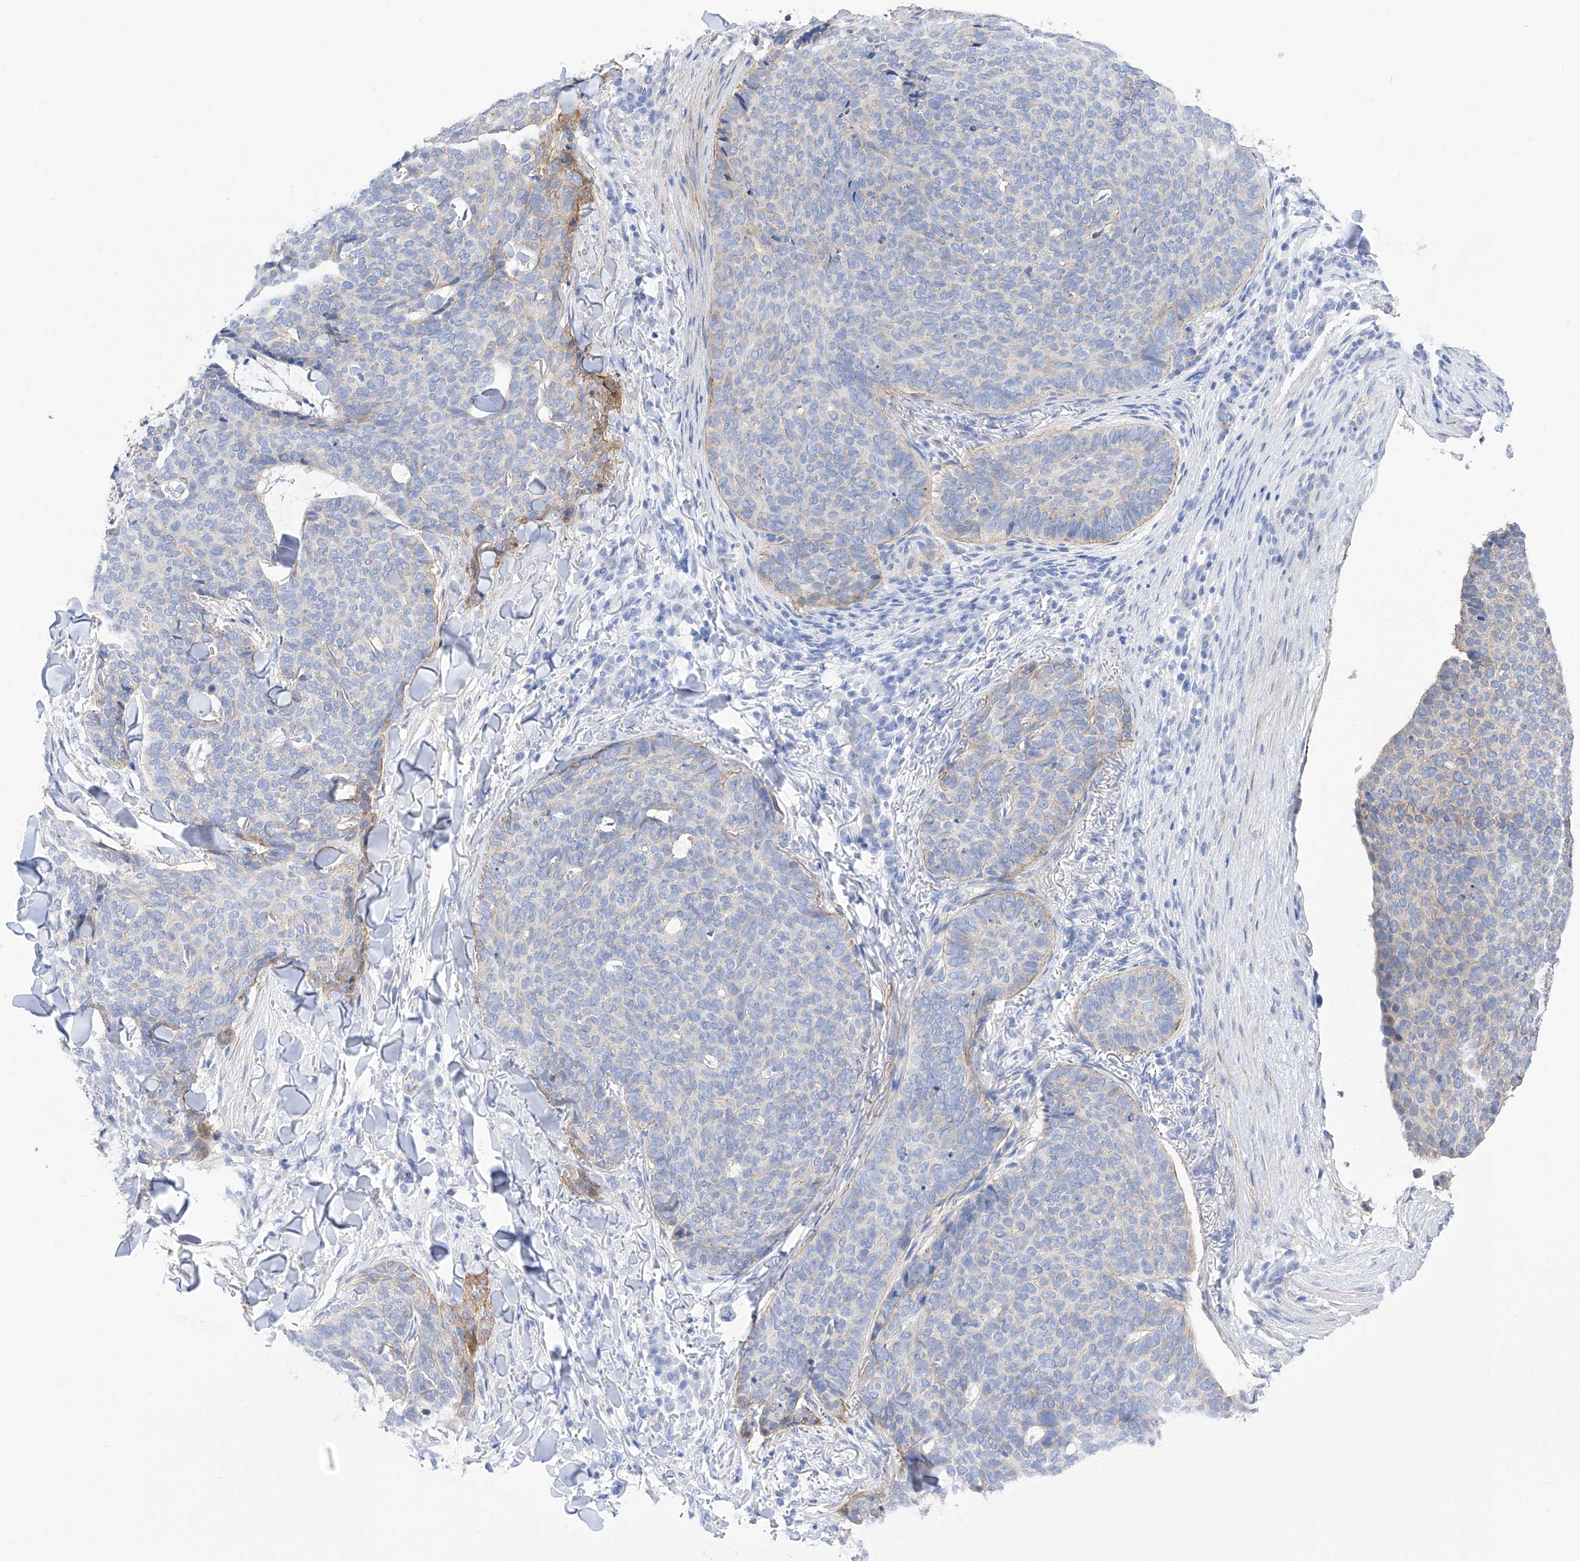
{"staining": {"intensity": "moderate", "quantity": "<25%", "location": "cytoplasmic/membranous"}, "tissue": "skin cancer", "cell_type": "Tumor cells", "image_type": "cancer", "snomed": [{"axis": "morphology", "description": "Normal tissue, NOS"}, {"axis": "morphology", "description": "Basal cell carcinoma"}, {"axis": "topography", "description": "Skin"}], "caption": "Skin cancer stained with a protein marker reveals moderate staining in tumor cells.", "gene": "TRPC7", "patient": {"sex": "male", "age": 50}}